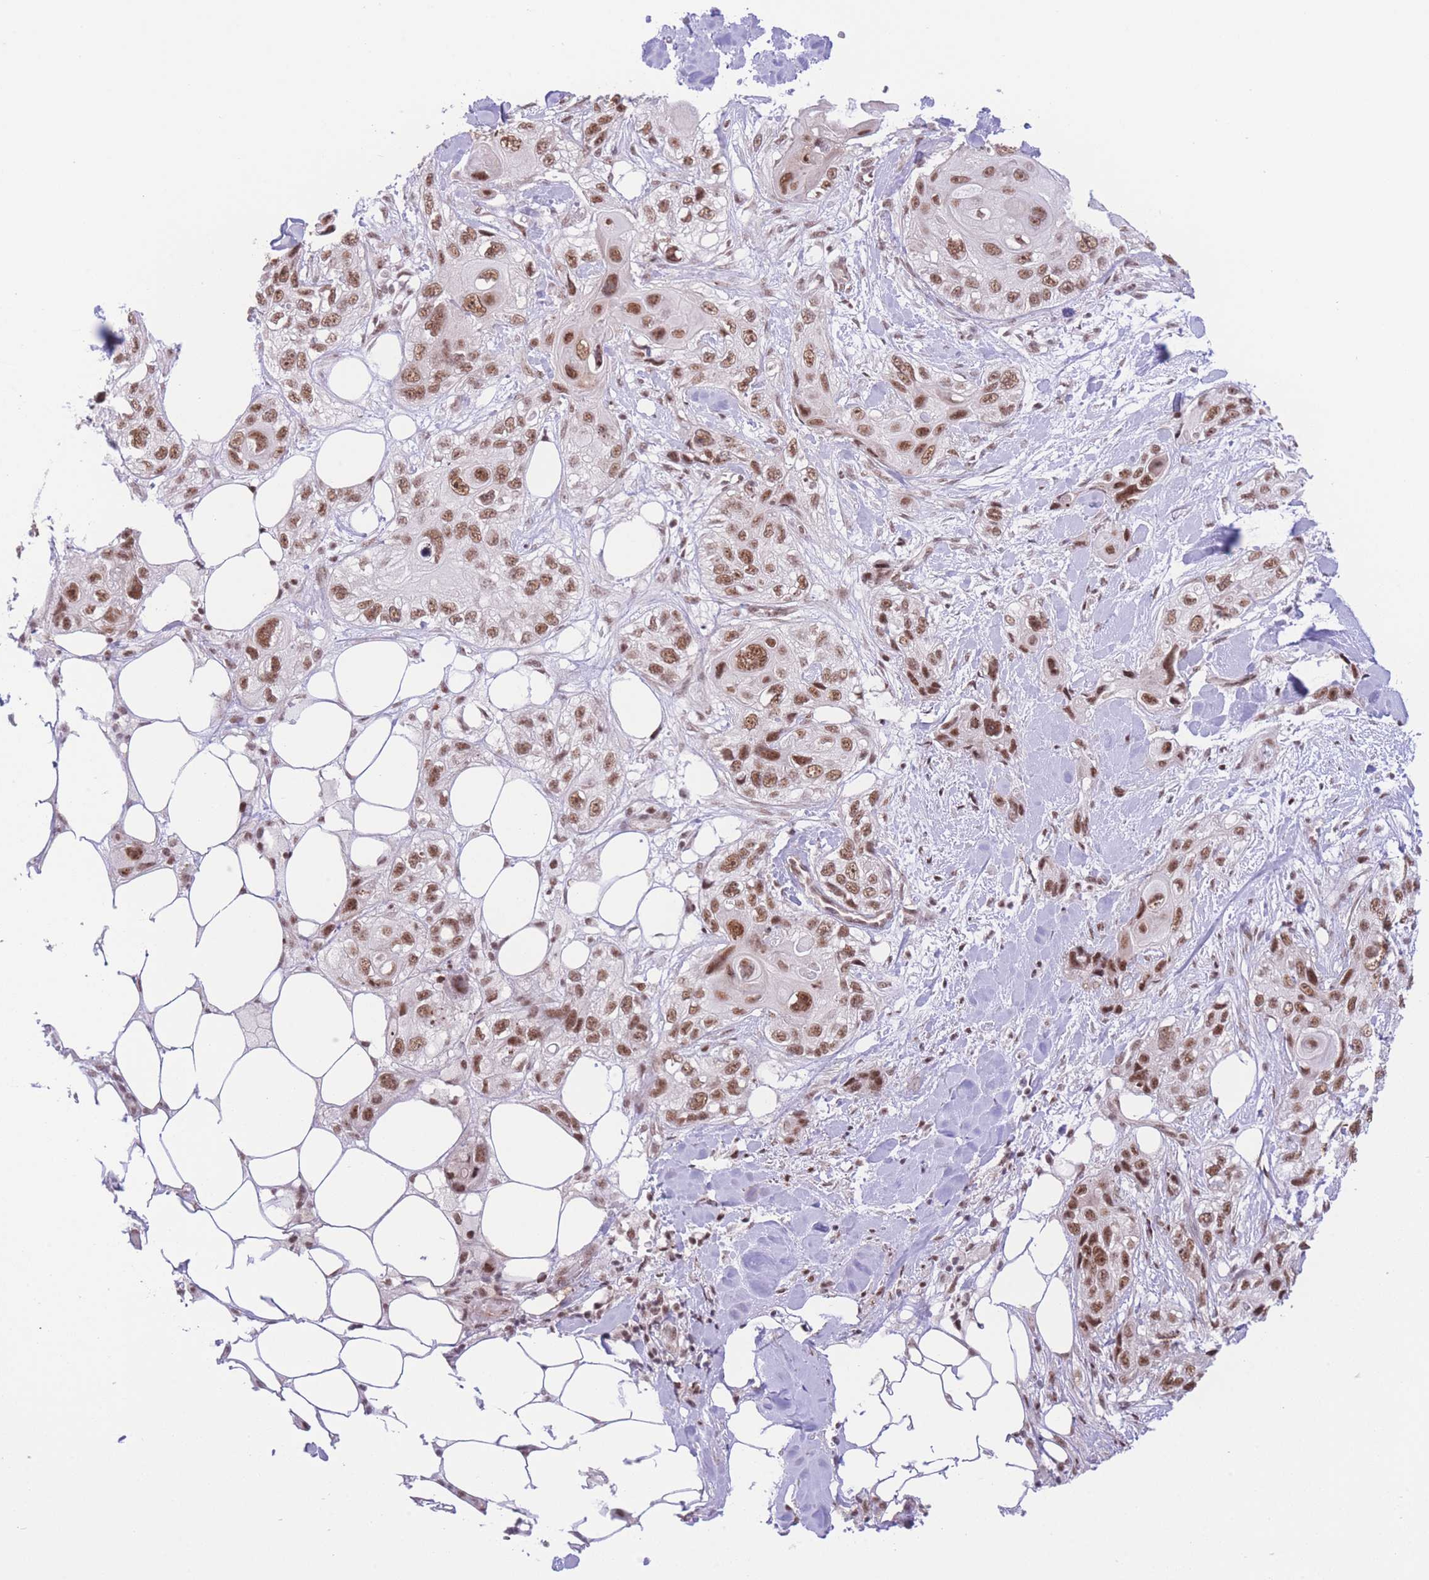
{"staining": {"intensity": "moderate", "quantity": ">75%", "location": "nuclear"}, "tissue": "skin cancer", "cell_type": "Tumor cells", "image_type": "cancer", "snomed": [{"axis": "morphology", "description": "Normal tissue, NOS"}, {"axis": "morphology", "description": "Squamous cell carcinoma, NOS"}, {"axis": "topography", "description": "Skin"}], "caption": "Moderate nuclear protein positivity is appreciated in about >75% of tumor cells in skin cancer.", "gene": "PCIF1", "patient": {"sex": "male", "age": 72}}